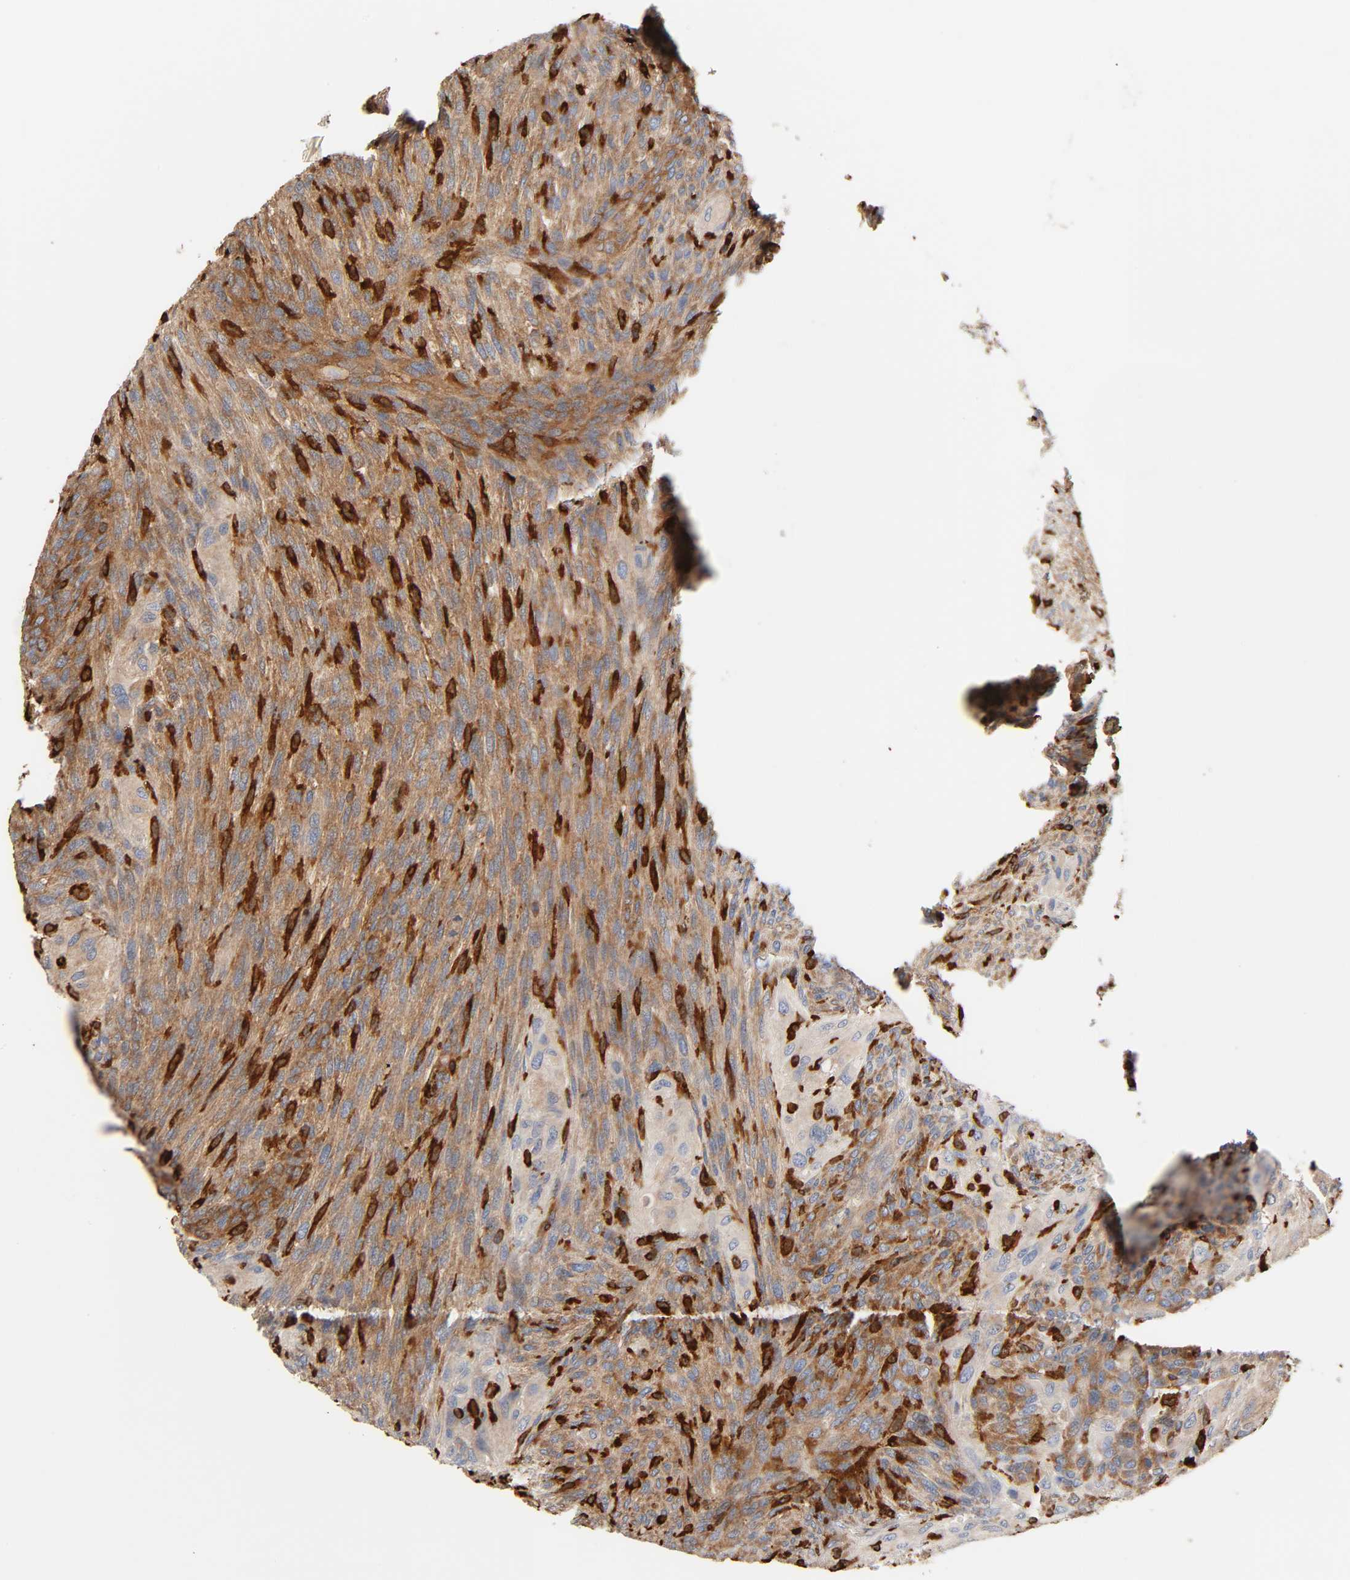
{"staining": {"intensity": "moderate", "quantity": ">75%", "location": "cytoplasmic/membranous"}, "tissue": "glioma", "cell_type": "Tumor cells", "image_type": "cancer", "snomed": [{"axis": "morphology", "description": "Glioma, malignant, High grade"}, {"axis": "topography", "description": "Cerebral cortex"}], "caption": "Moderate cytoplasmic/membranous staining is present in about >75% of tumor cells in glioma. (Stains: DAB in brown, nuclei in blue, Microscopy: brightfield microscopy at high magnification).", "gene": "BIN1", "patient": {"sex": "female", "age": 55}}